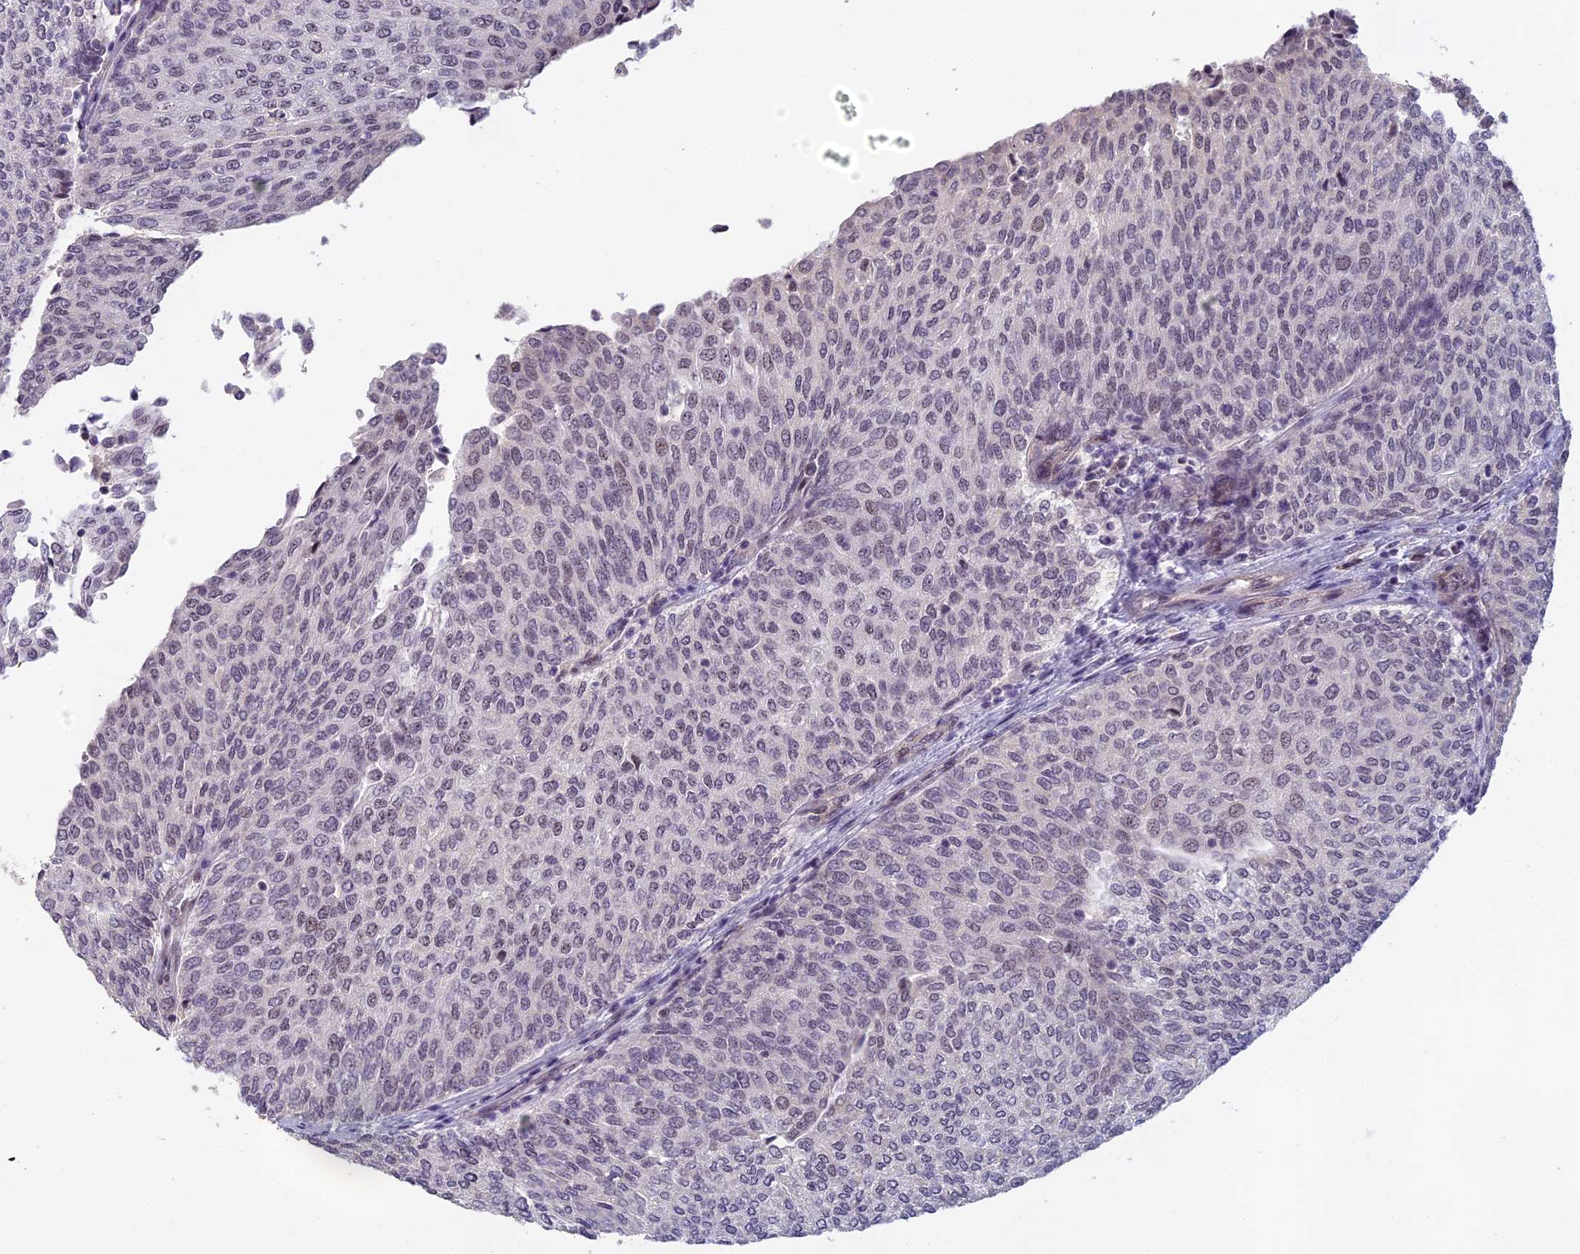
{"staining": {"intensity": "negative", "quantity": "none", "location": "none"}, "tissue": "urothelial cancer", "cell_type": "Tumor cells", "image_type": "cancer", "snomed": [{"axis": "morphology", "description": "Urothelial carcinoma, Low grade"}, {"axis": "topography", "description": "Urinary bladder"}], "caption": "Immunohistochemical staining of urothelial carcinoma (low-grade) demonstrates no significant expression in tumor cells. The staining was performed using DAB (3,3'-diaminobenzidine) to visualize the protein expression in brown, while the nuclei were stained in blue with hematoxylin (Magnification: 20x).", "gene": "MORF4L1", "patient": {"sex": "female", "age": 79}}